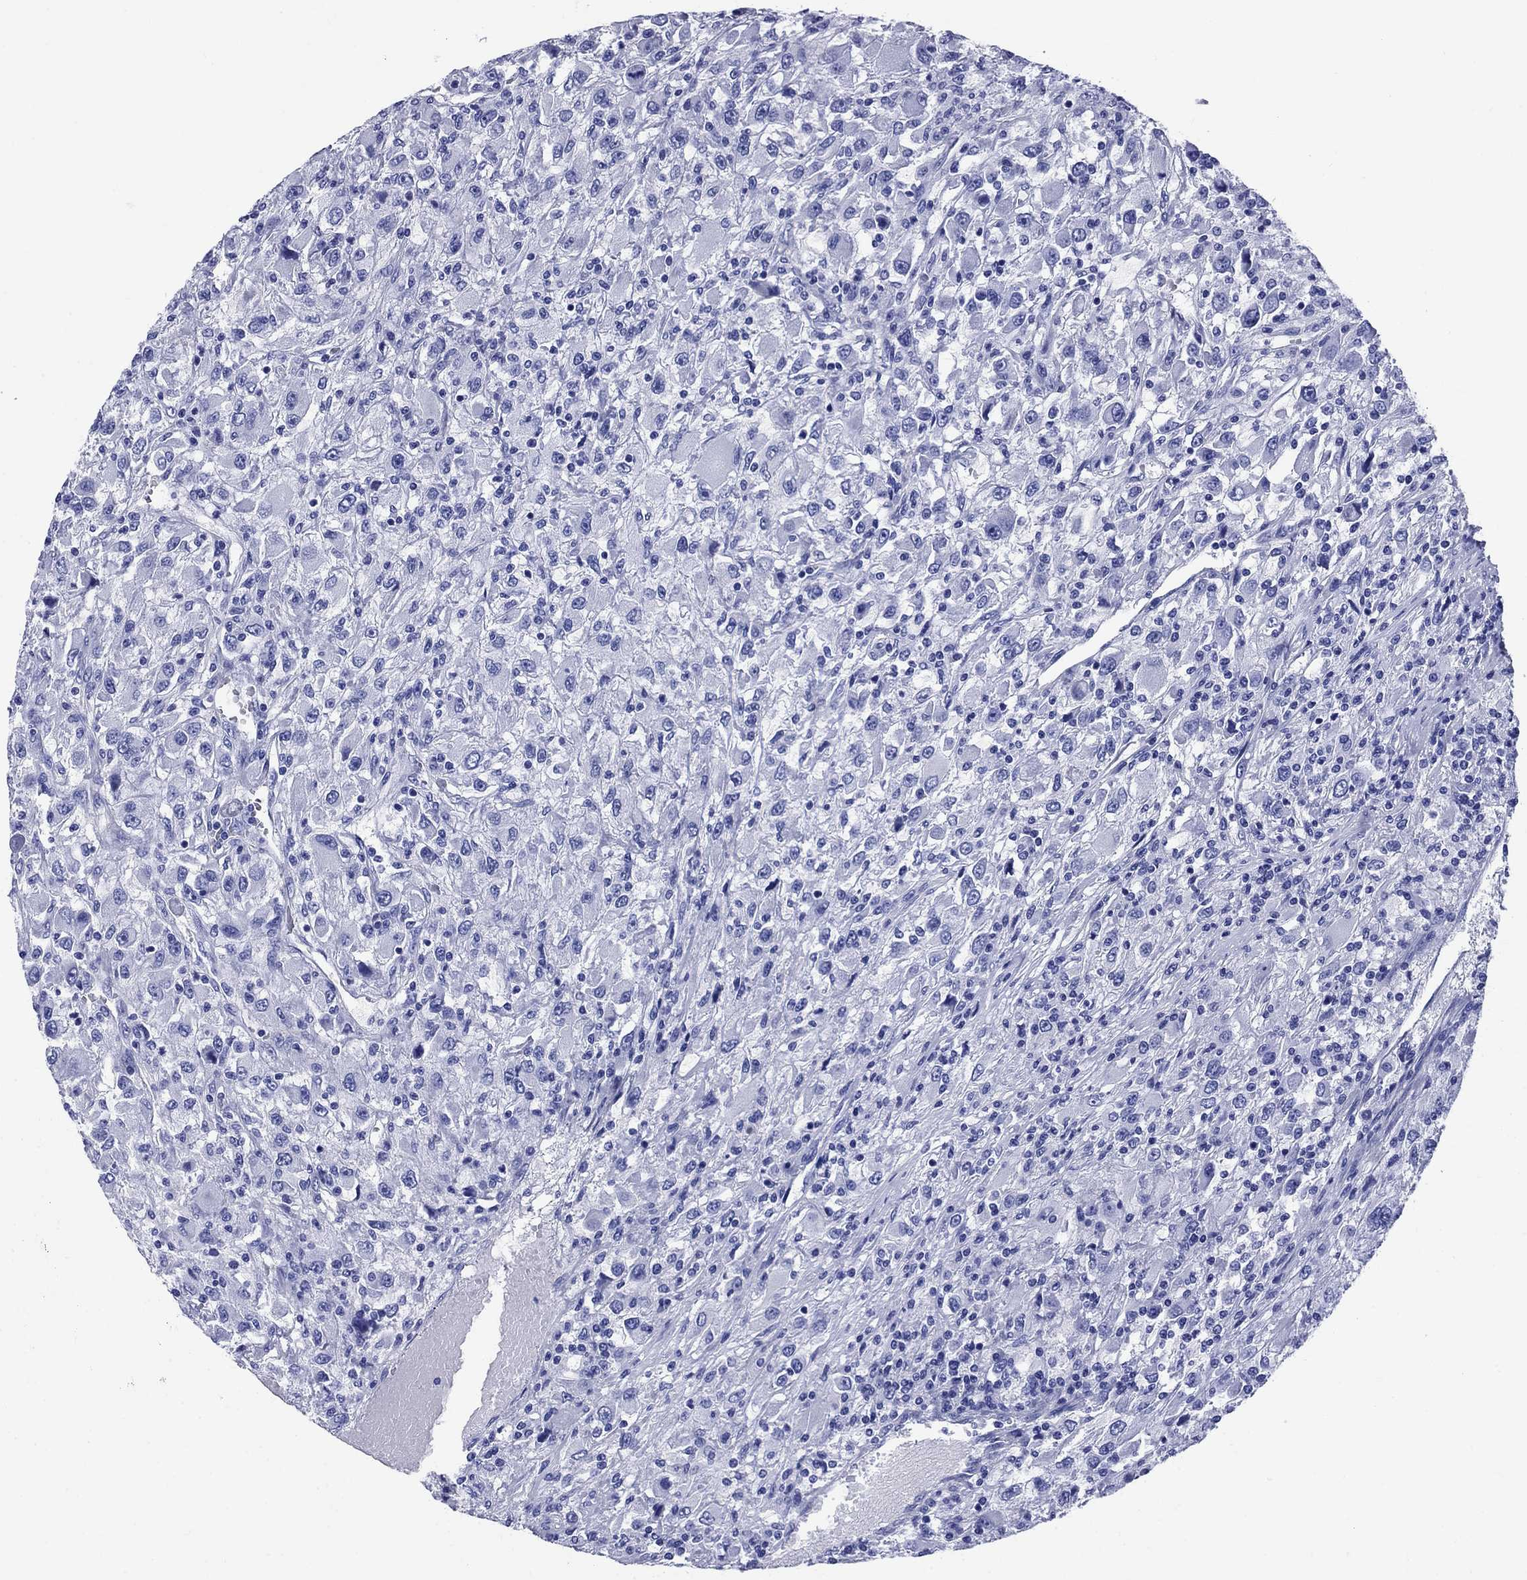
{"staining": {"intensity": "negative", "quantity": "none", "location": "none"}, "tissue": "renal cancer", "cell_type": "Tumor cells", "image_type": "cancer", "snomed": [{"axis": "morphology", "description": "Adenocarcinoma, NOS"}, {"axis": "topography", "description": "Kidney"}], "caption": "Renal cancer stained for a protein using IHC demonstrates no expression tumor cells.", "gene": "SLC1A2", "patient": {"sex": "female", "age": 67}}